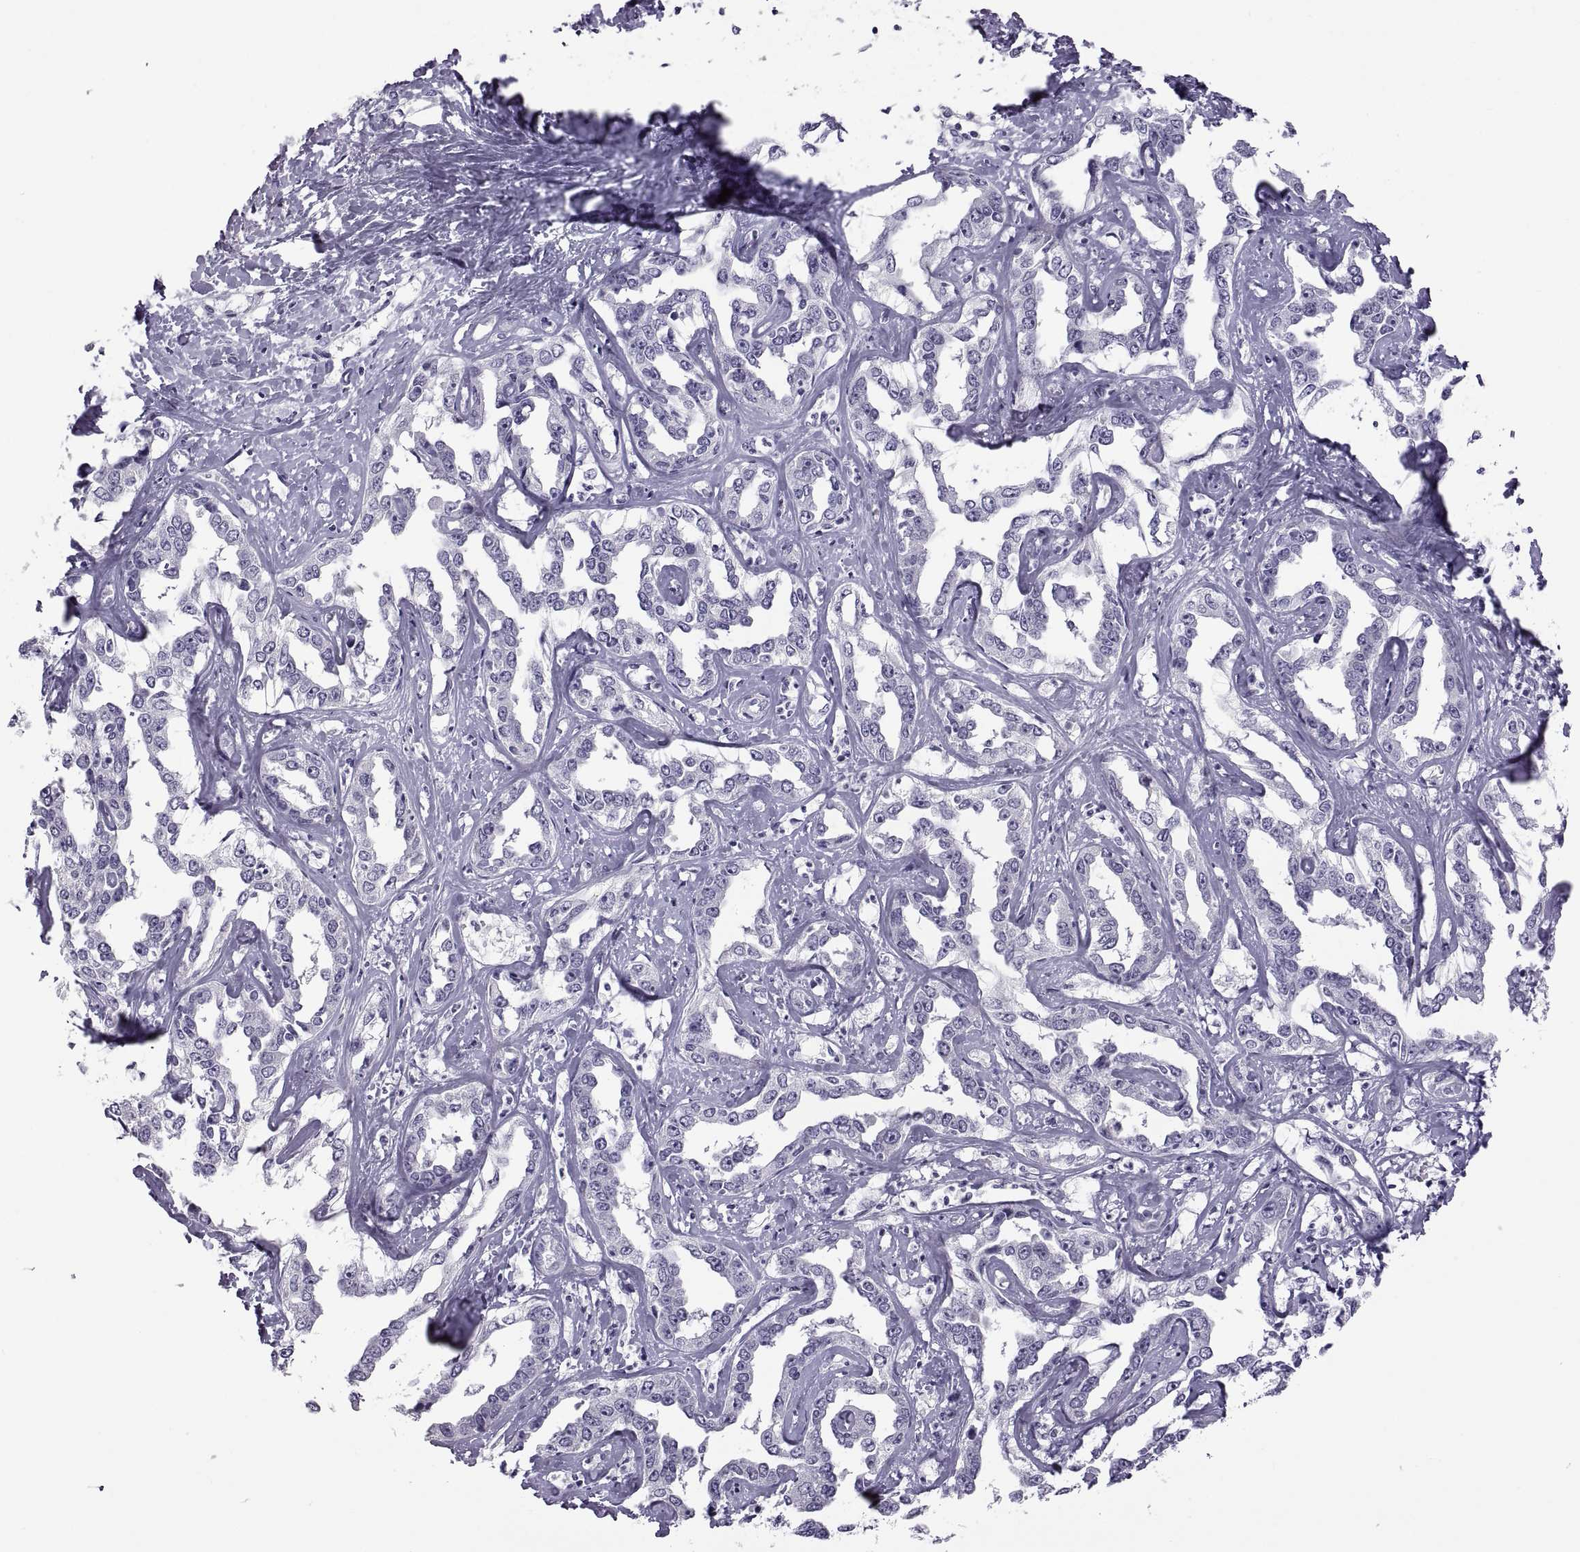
{"staining": {"intensity": "negative", "quantity": "none", "location": "none"}, "tissue": "liver cancer", "cell_type": "Tumor cells", "image_type": "cancer", "snomed": [{"axis": "morphology", "description": "Cholangiocarcinoma"}, {"axis": "topography", "description": "Liver"}], "caption": "Immunohistochemistry (IHC) image of neoplastic tissue: human cholangiocarcinoma (liver) stained with DAB (3,3'-diaminobenzidine) exhibits no significant protein positivity in tumor cells.", "gene": "RDM1", "patient": {"sex": "male", "age": 59}}